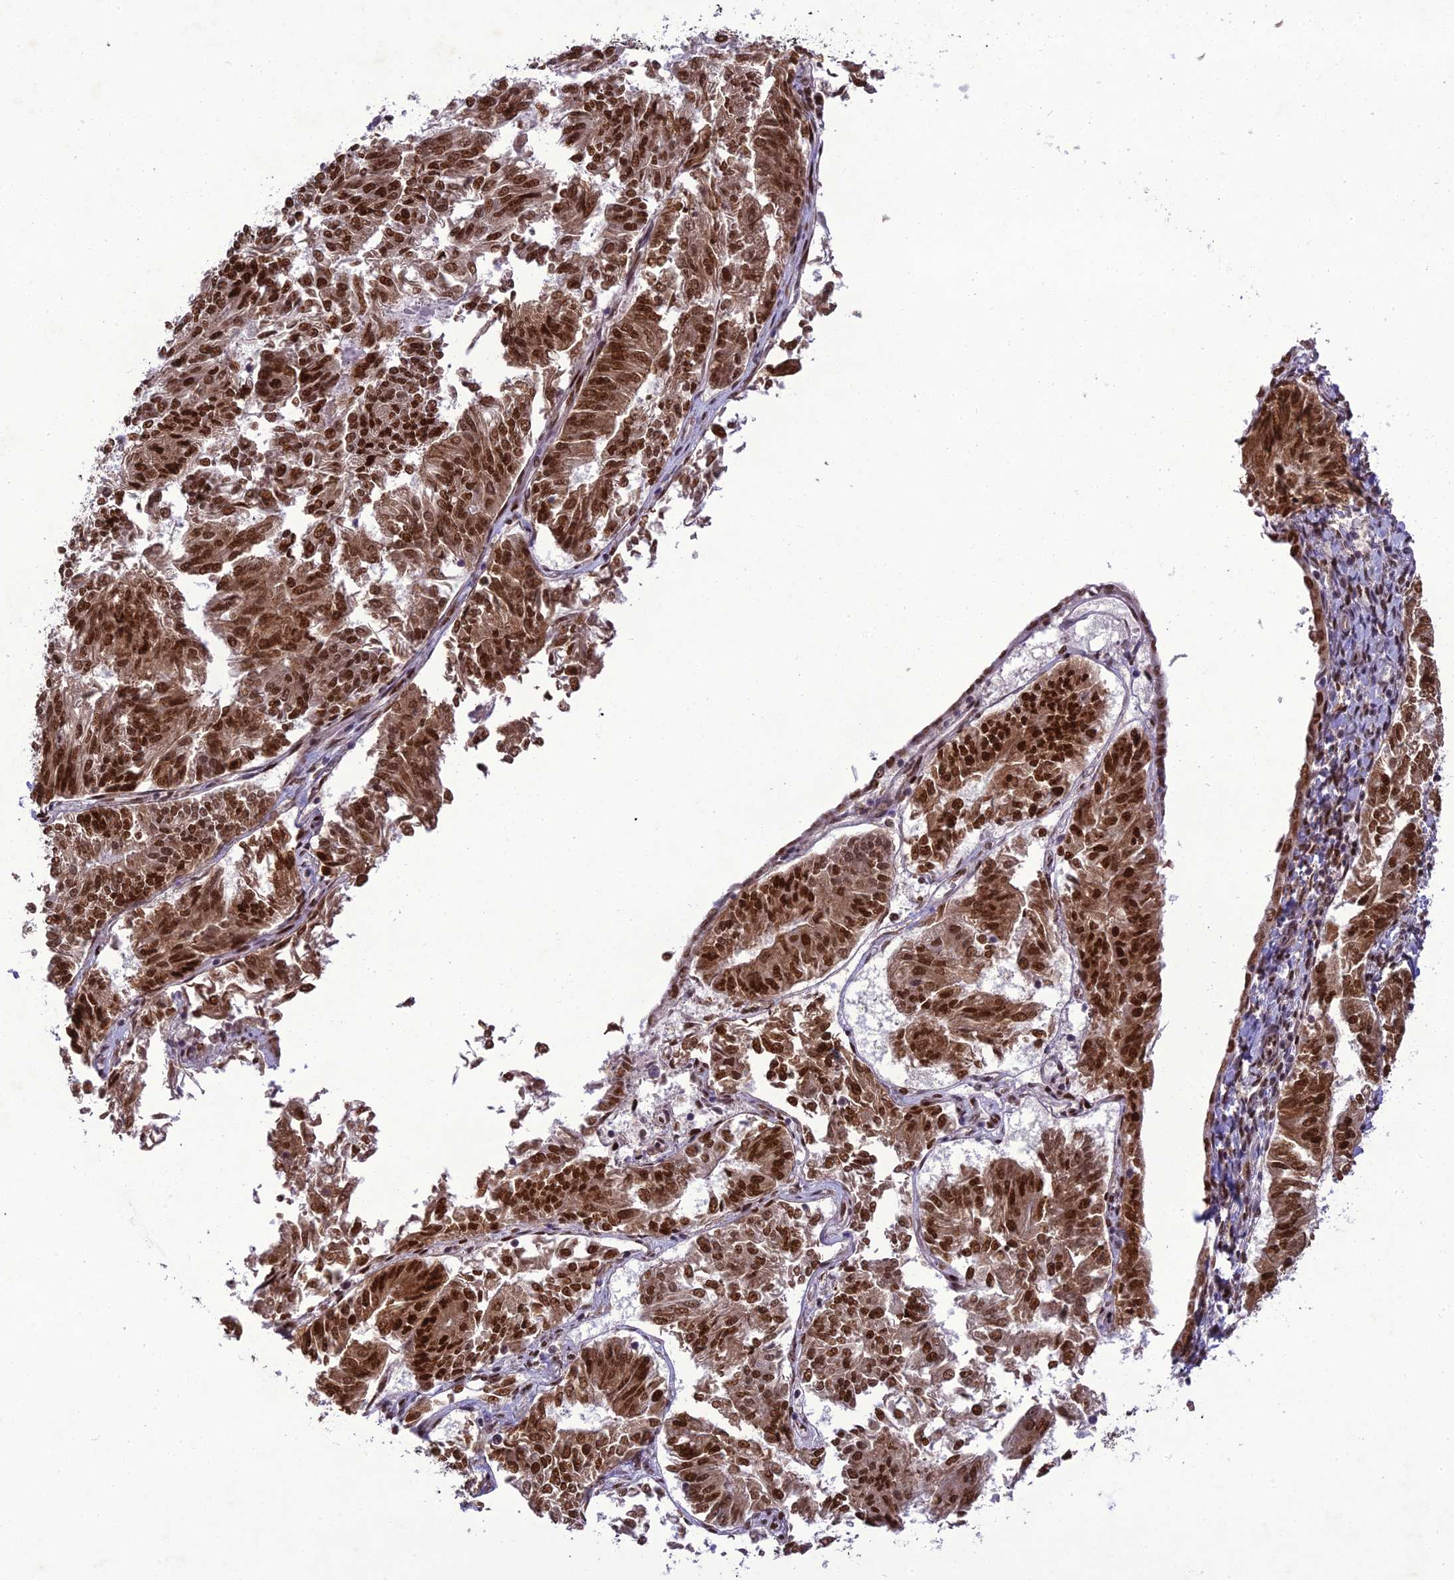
{"staining": {"intensity": "strong", "quantity": ">75%", "location": "nuclear"}, "tissue": "endometrial cancer", "cell_type": "Tumor cells", "image_type": "cancer", "snomed": [{"axis": "morphology", "description": "Adenocarcinoma, NOS"}, {"axis": "topography", "description": "Endometrium"}], "caption": "Endometrial cancer (adenocarcinoma) was stained to show a protein in brown. There is high levels of strong nuclear expression in approximately >75% of tumor cells. Ihc stains the protein in brown and the nuclei are stained blue.", "gene": "DDX1", "patient": {"sex": "female", "age": 58}}